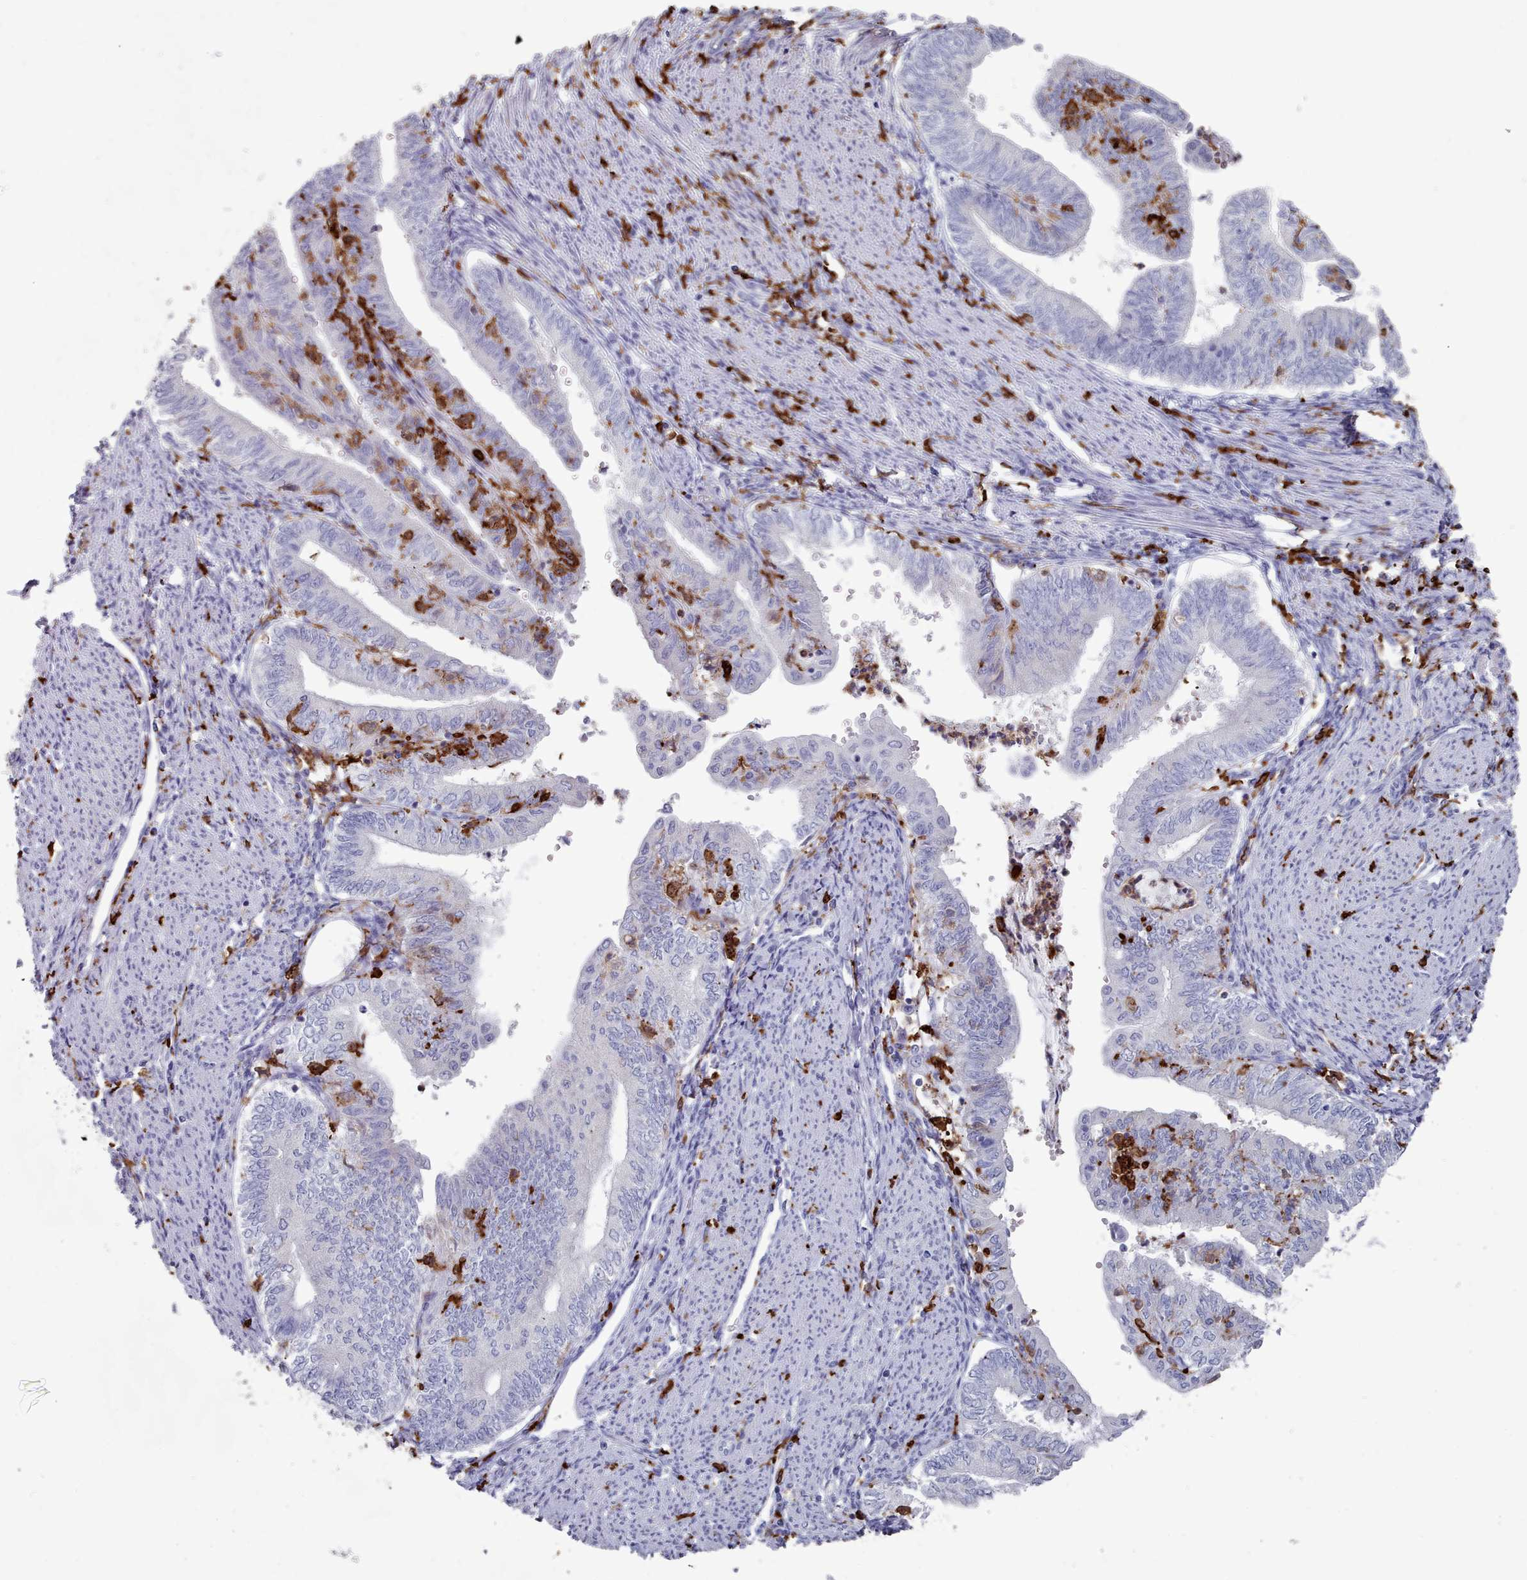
{"staining": {"intensity": "negative", "quantity": "none", "location": "none"}, "tissue": "endometrial cancer", "cell_type": "Tumor cells", "image_type": "cancer", "snomed": [{"axis": "morphology", "description": "Adenocarcinoma, NOS"}, {"axis": "topography", "description": "Endometrium"}], "caption": "Immunohistochemistry of endometrial adenocarcinoma shows no staining in tumor cells.", "gene": "AIF1", "patient": {"sex": "female", "age": 66}}